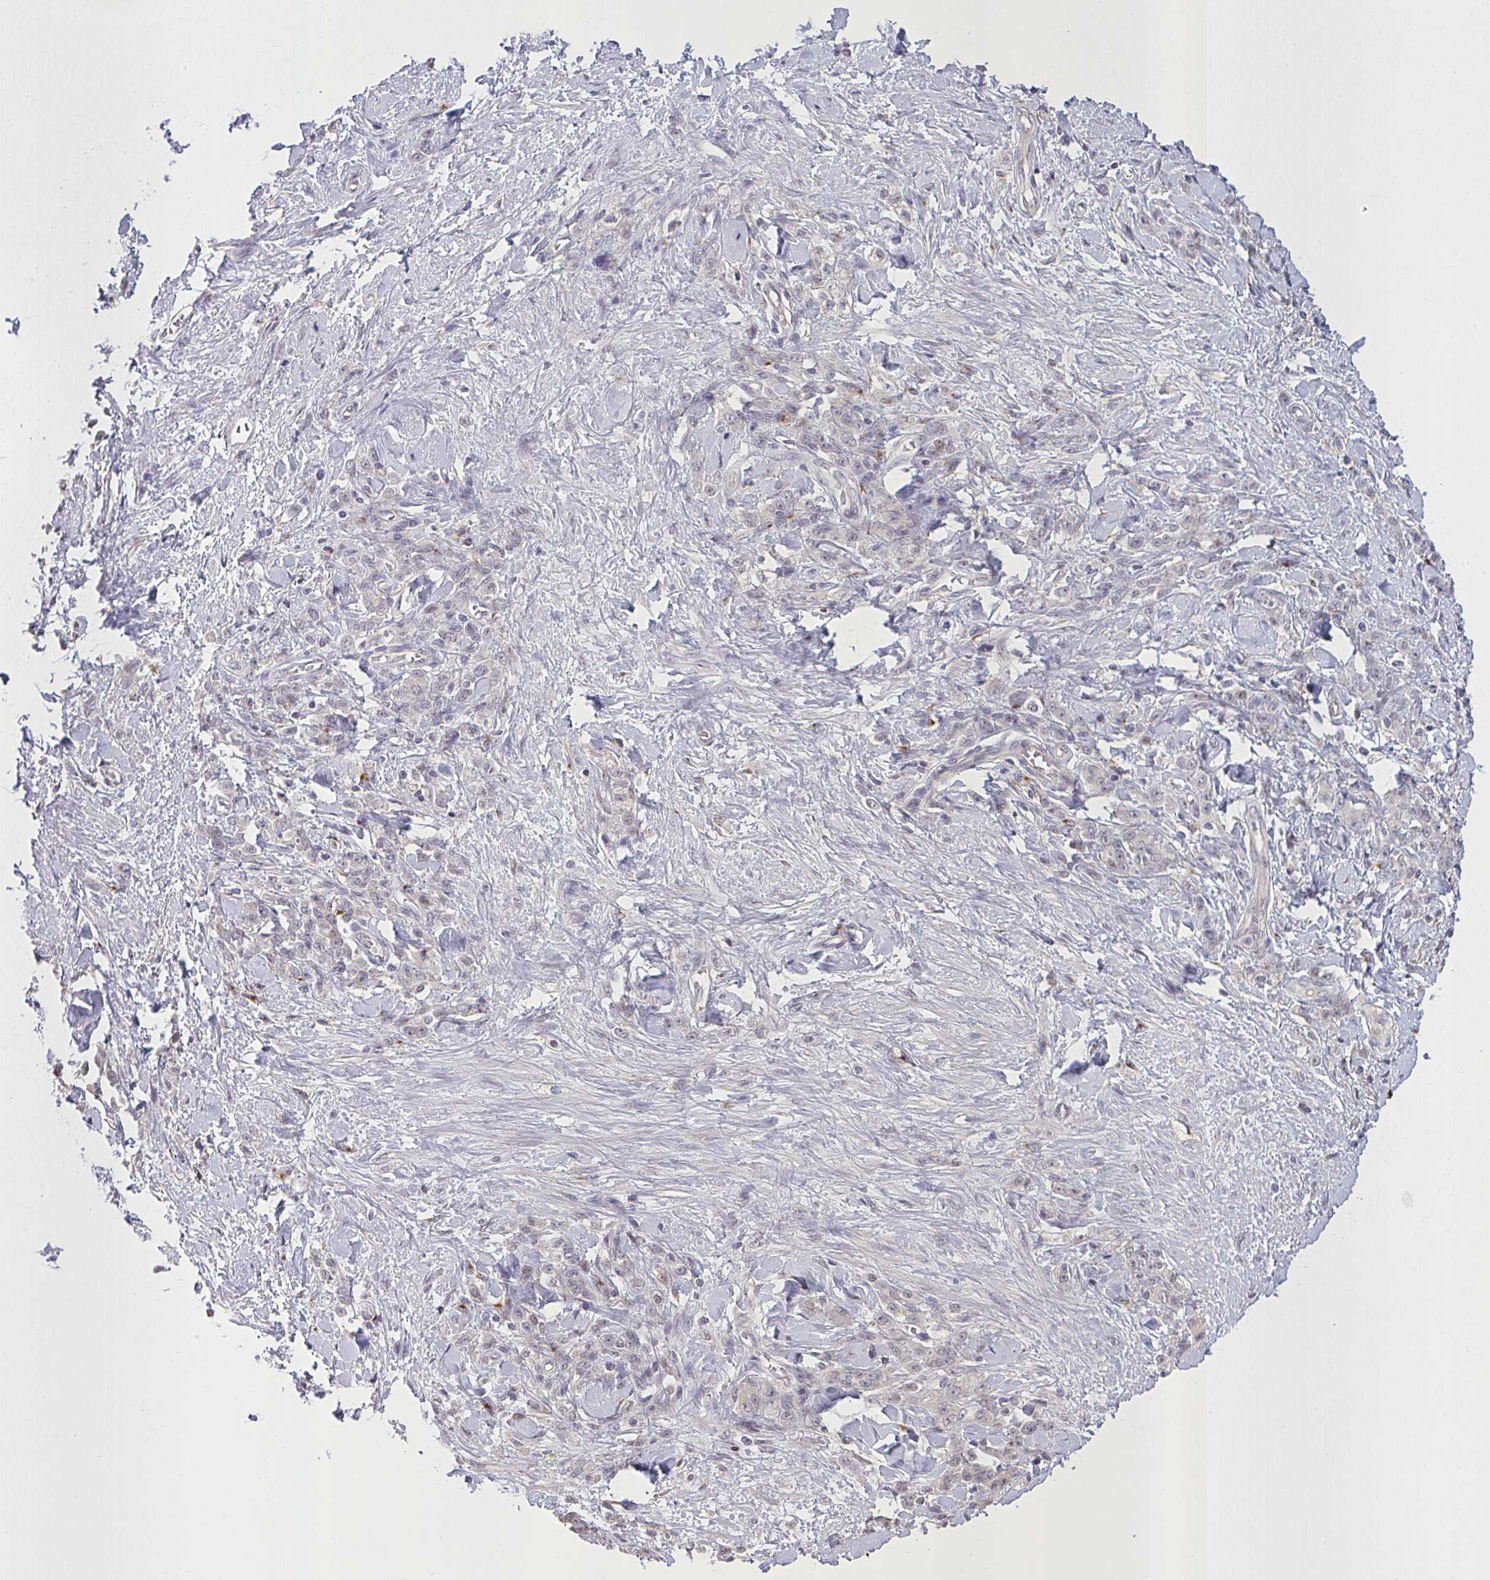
{"staining": {"intensity": "weak", "quantity": "<25%", "location": "cytoplasmic/membranous"}, "tissue": "stomach cancer", "cell_type": "Tumor cells", "image_type": "cancer", "snomed": [{"axis": "morphology", "description": "Normal tissue, NOS"}, {"axis": "morphology", "description": "Adenocarcinoma, NOS"}, {"axis": "topography", "description": "Stomach"}], "caption": "IHC photomicrograph of stomach cancer (adenocarcinoma) stained for a protein (brown), which displays no staining in tumor cells. (Stains: DAB immunohistochemistry (IHC) with hematoxylin counter stain, Microscopy: brightfield microscopy at high magnification).", "gene": "MRGPRX2", "patient": {"sex": "male", "age": 82}}